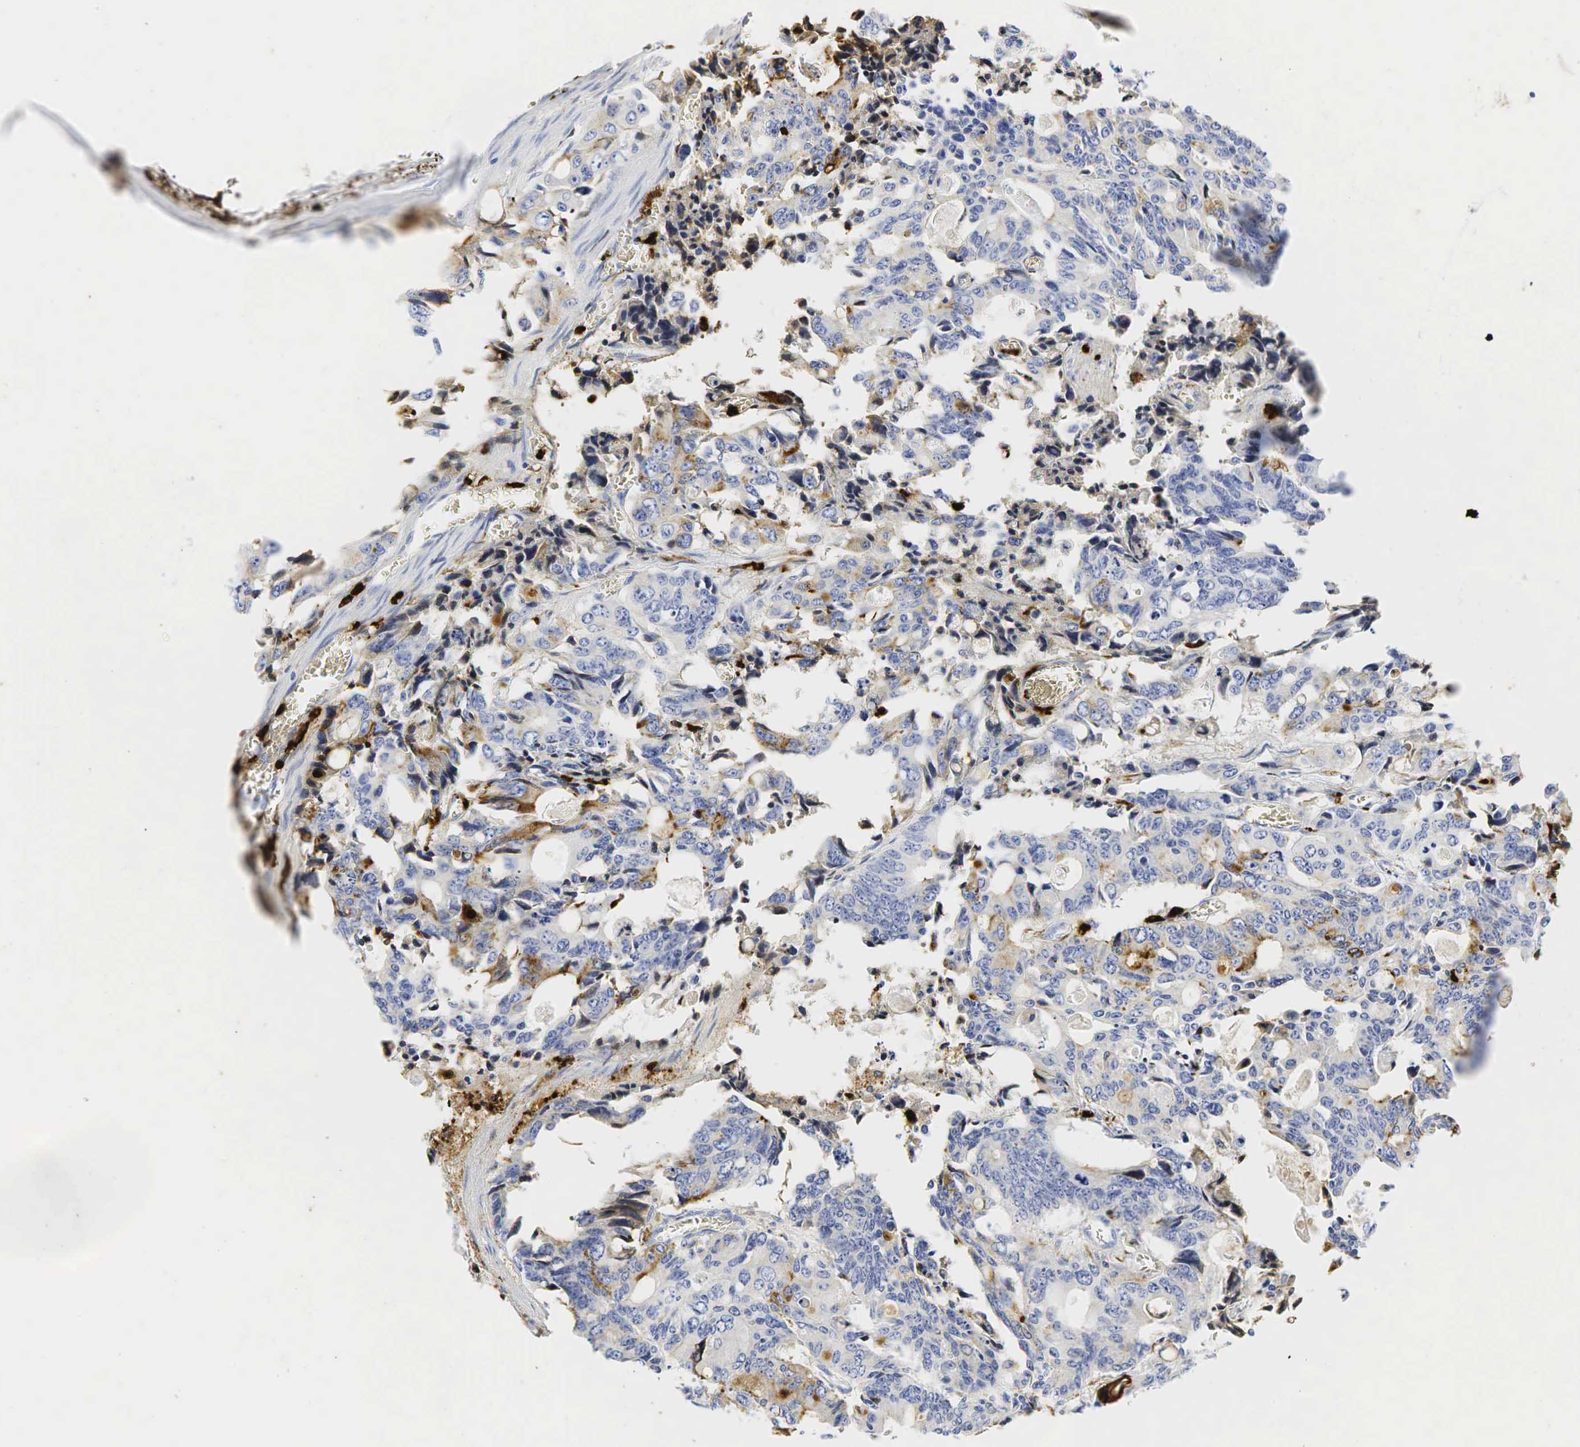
{"staining": {"intensity": "negative", "quantity": "none", "location": "none"}, "tissue": "colorectal cancer", "cell_type": "Tumor cells", "image_type": "cancer", "snomed": [{"axis": "morphology", "description": "Adenocarcinoma, NOS"}, {"axis": "topography", "description": "Rectum"}], "caption": "Immunohistochemistry image of colorectal cancer (adenocarcinoma) stained for a protein (brown), which demonstrates no expression in tumor cells.", "gene": "LYZ", "patient": {"sex": "male", "age": 76}}